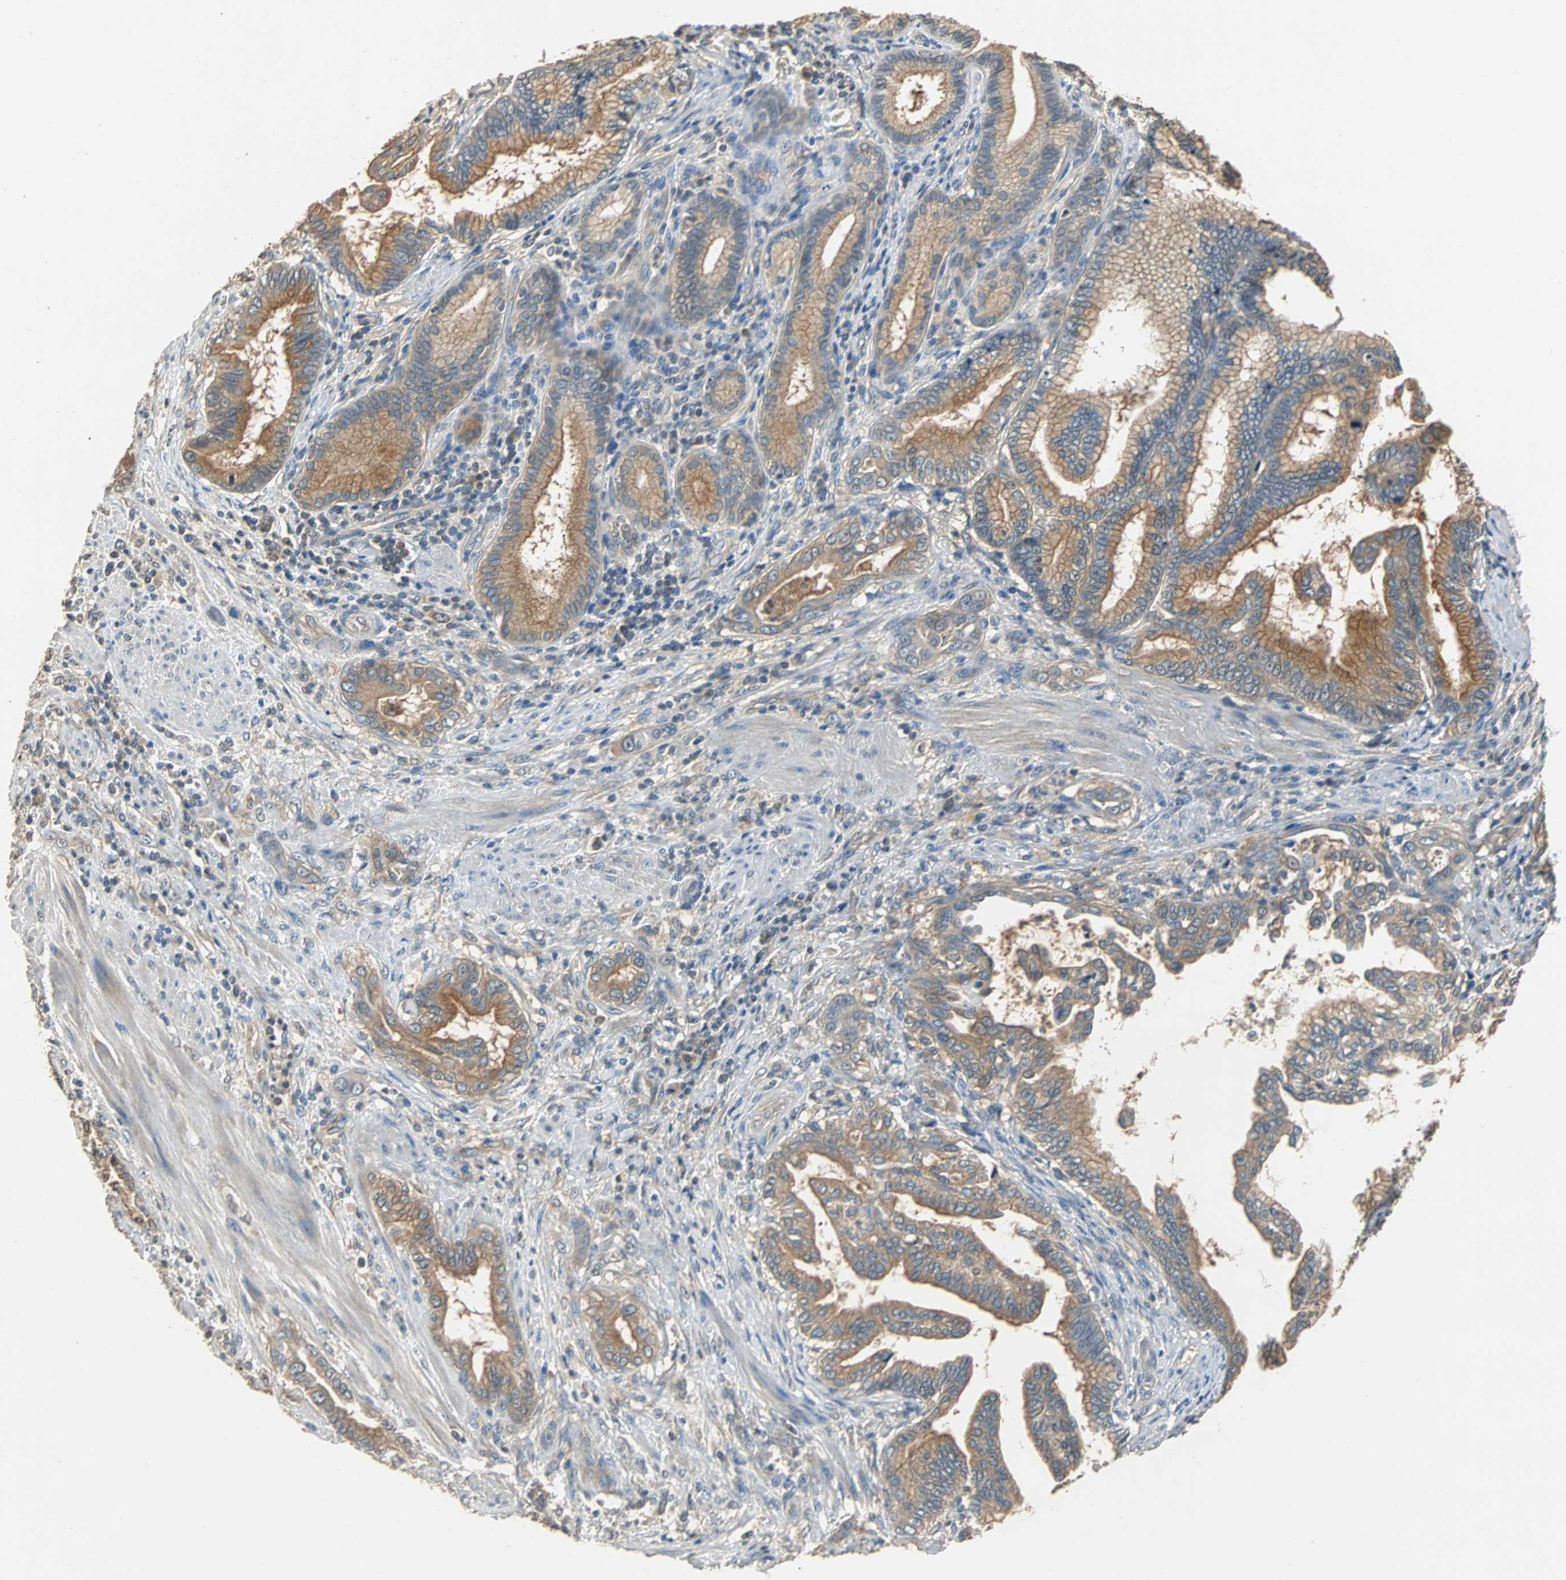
{"staining": {"intensity": "moderate", "quantity": ">75%", "location": "cytoplasmic/membranous"}, "tissue": "pancreatic cancer", "cell_type": "Tumor cells", "image_type": "cancer", "snomed": [{"axis": "morphology", "description": "Adenocarcinoma, NOS"}, {"axis": "topography", "description": "Pancreas"}], "caption": "Protein expression analysis of adenocarcinoma (pancreatic) exhibits moderate cytoplasmic/membranous staining in about >75% of tumor cells.", "gene": "ABHD2", "patient": {"sex": "female", "age": 64}}